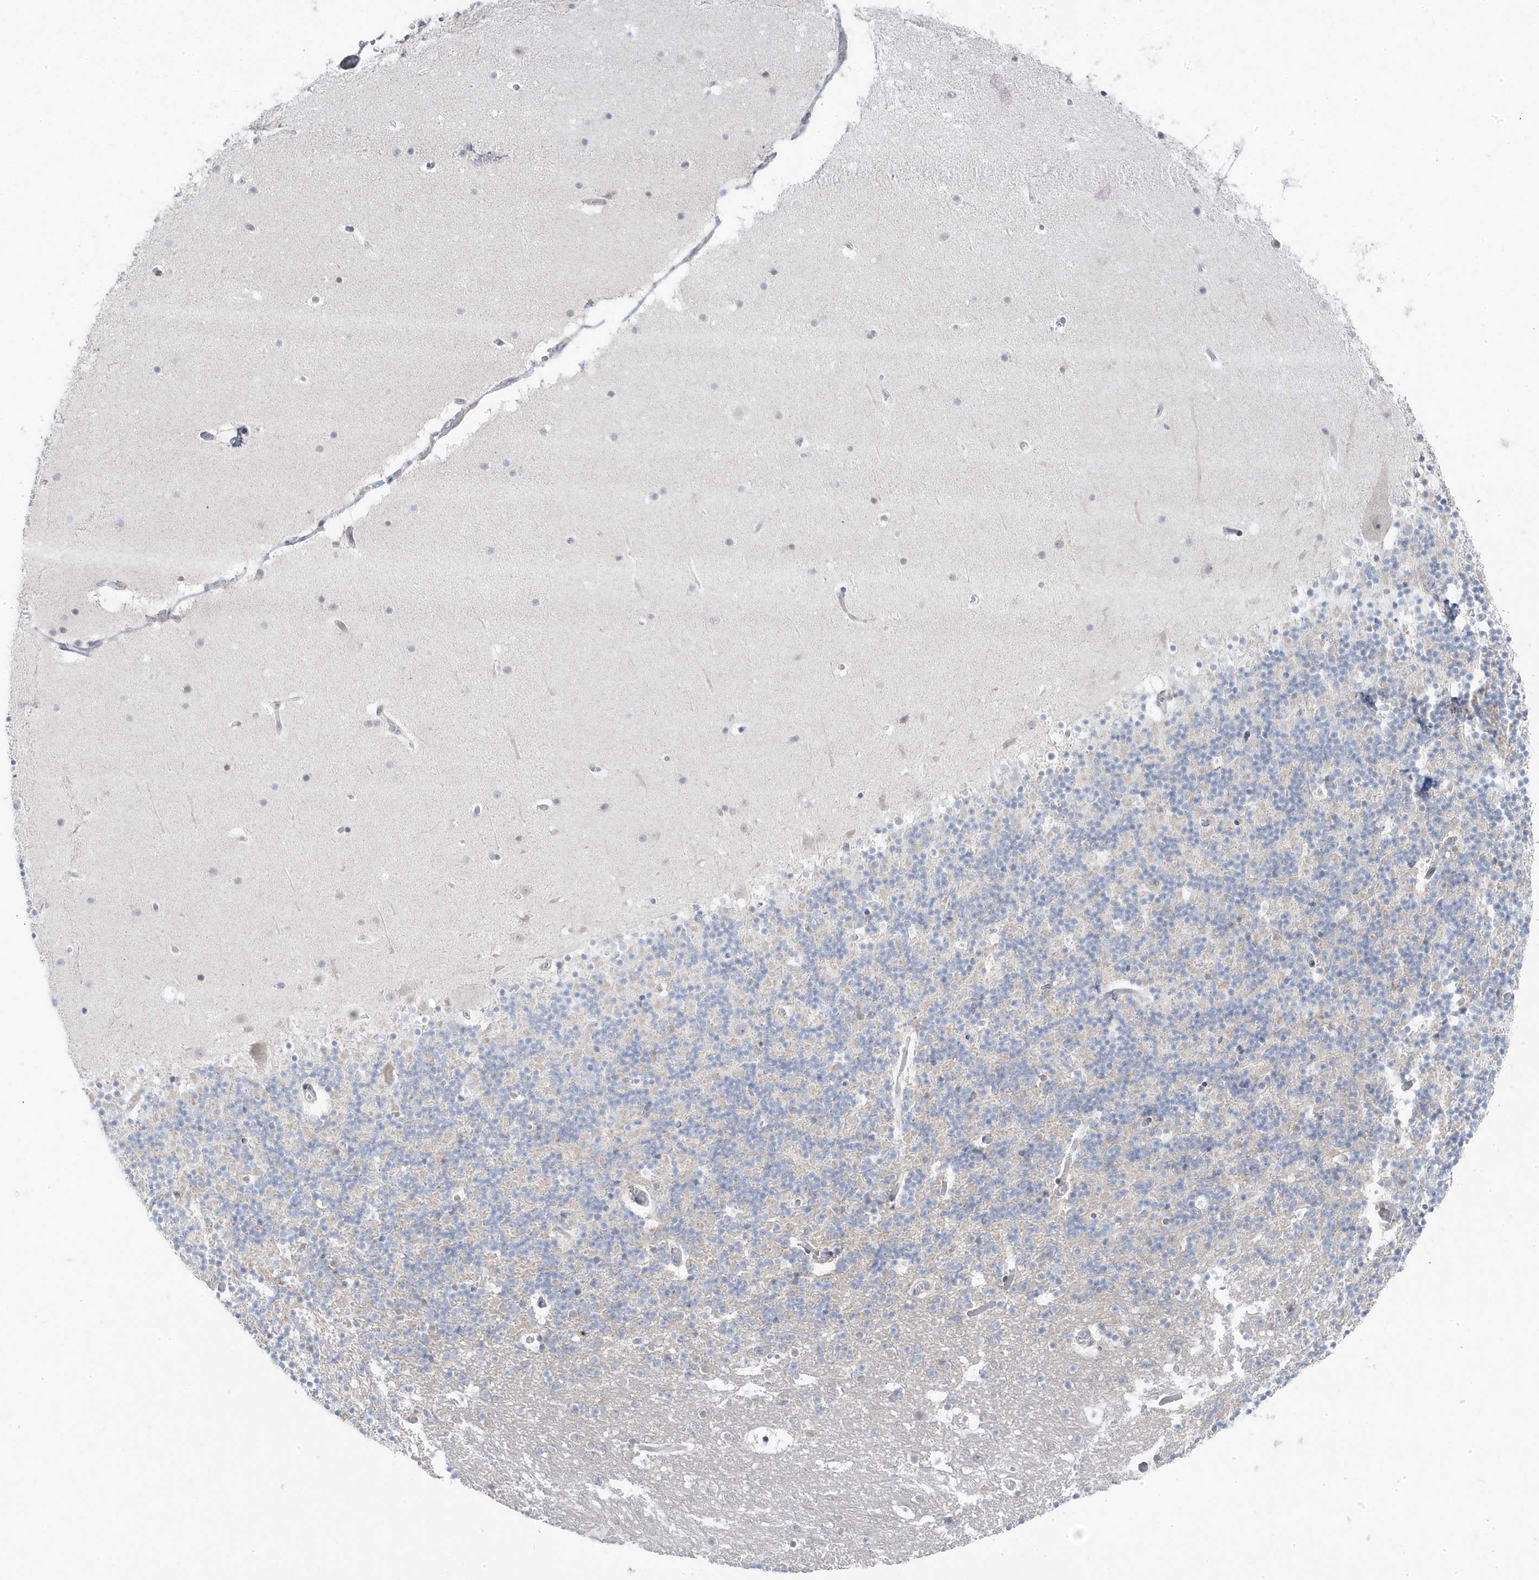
{"staining": {"intensity": "negative", "quantity": "none", "location": "none"}, "tissue": "cerebellum", "cell_type": "Cells in granular layer", "image_type": "normal", "snomed": [{"axis": "morphology", "description": "Normal tissue, NOS"}, {"axis": "topography", "description": "Cerebellum"}], "caption": "Cells in granular layer are negative for brown protein staining in benign cerebellum. (Immunohistochemistry (ihc), brightfield microscopy, high magnification).", "gene": "TSEN15", "patient": {"sex": "male", "age": 57}}